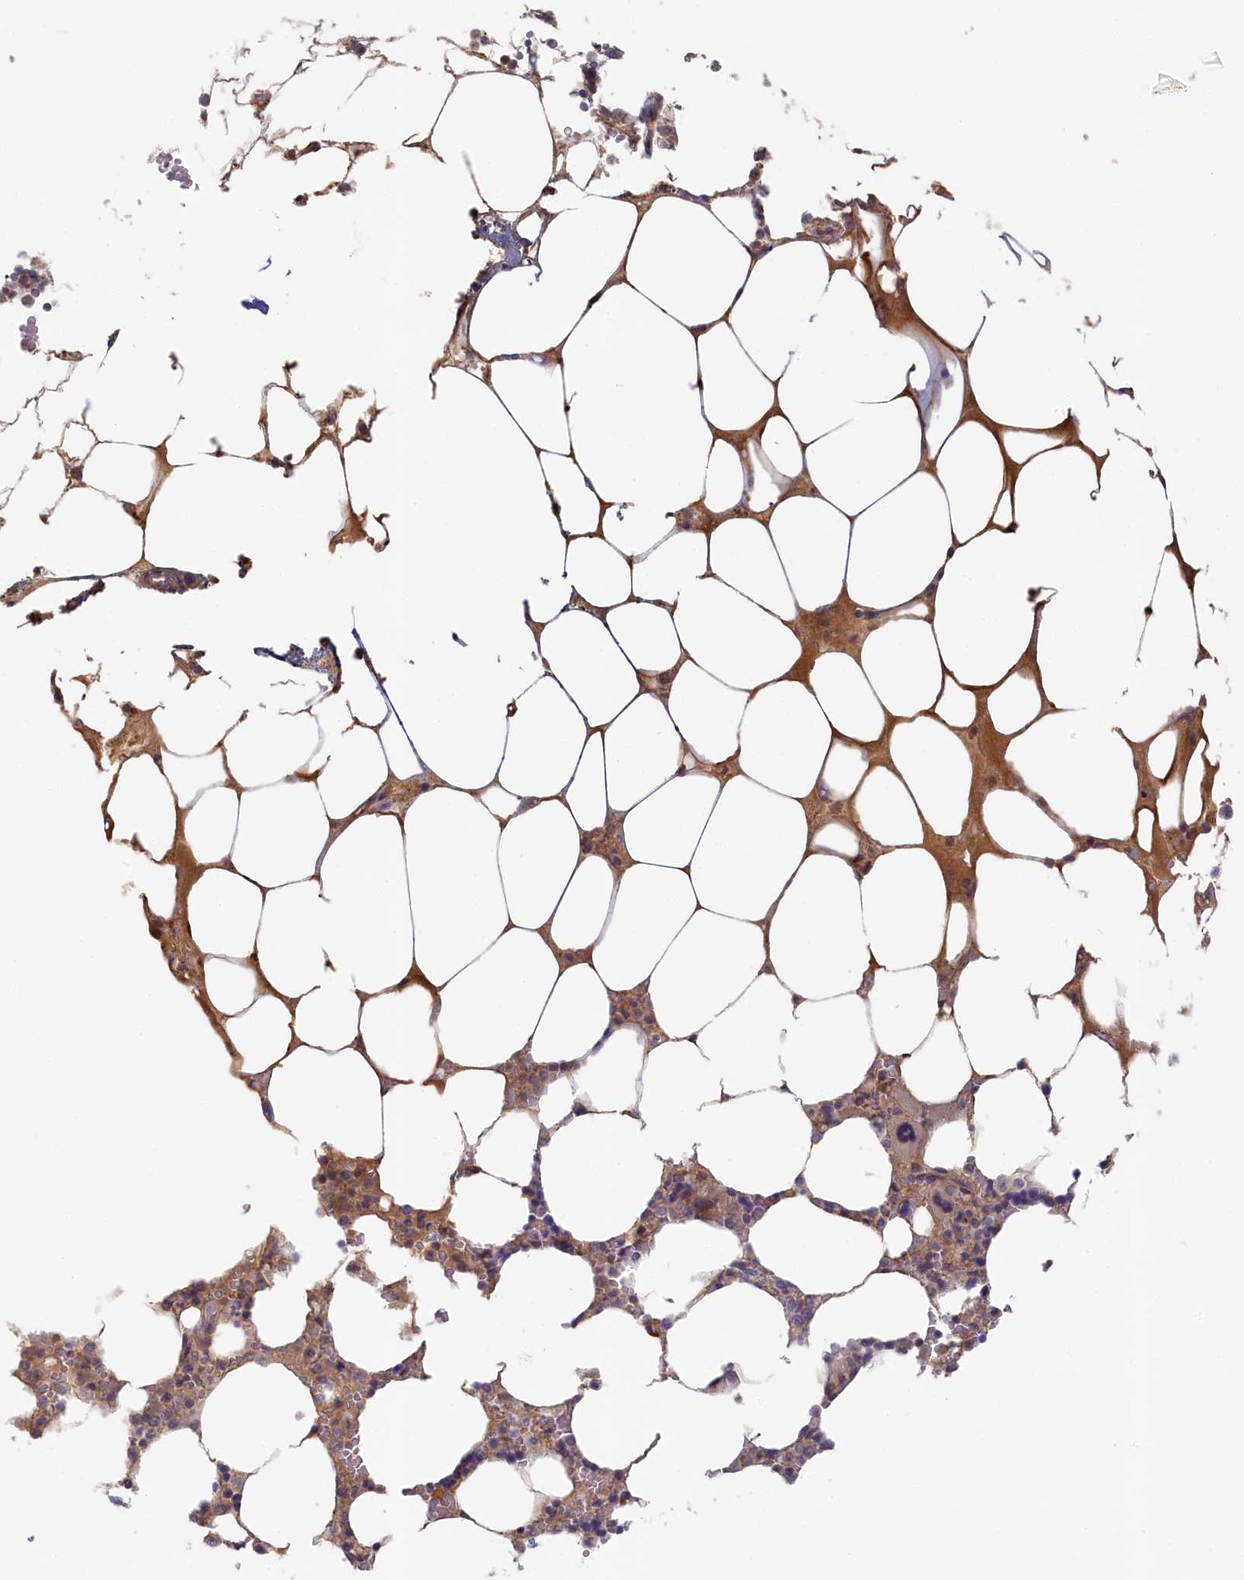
{"staining": {"intensity": "weak", "quantity": "<25%", "location": "cytoplasmic/membranous"}, "tissue": "bone marrow", "cell_type": "Hematopoietic cells", "image_type": "normal", "snomed": [{"axis": "morphology", "description": "Normal tissue, NOS"}, {"axis": "topography", "description": "Bone marrow"}], "caption": "This photomicrograph is of benign bone marrow stained with IHC to label a protein in brown with the nuclei are counter-stained blue. There is no expression in hematopoietic cells. (DAB (3,3'-diaminobenzidine) immunohistochemistry (IHC), high magnification).", "gene": "STX16", "patient": {"sex": "male", "age": 64}}